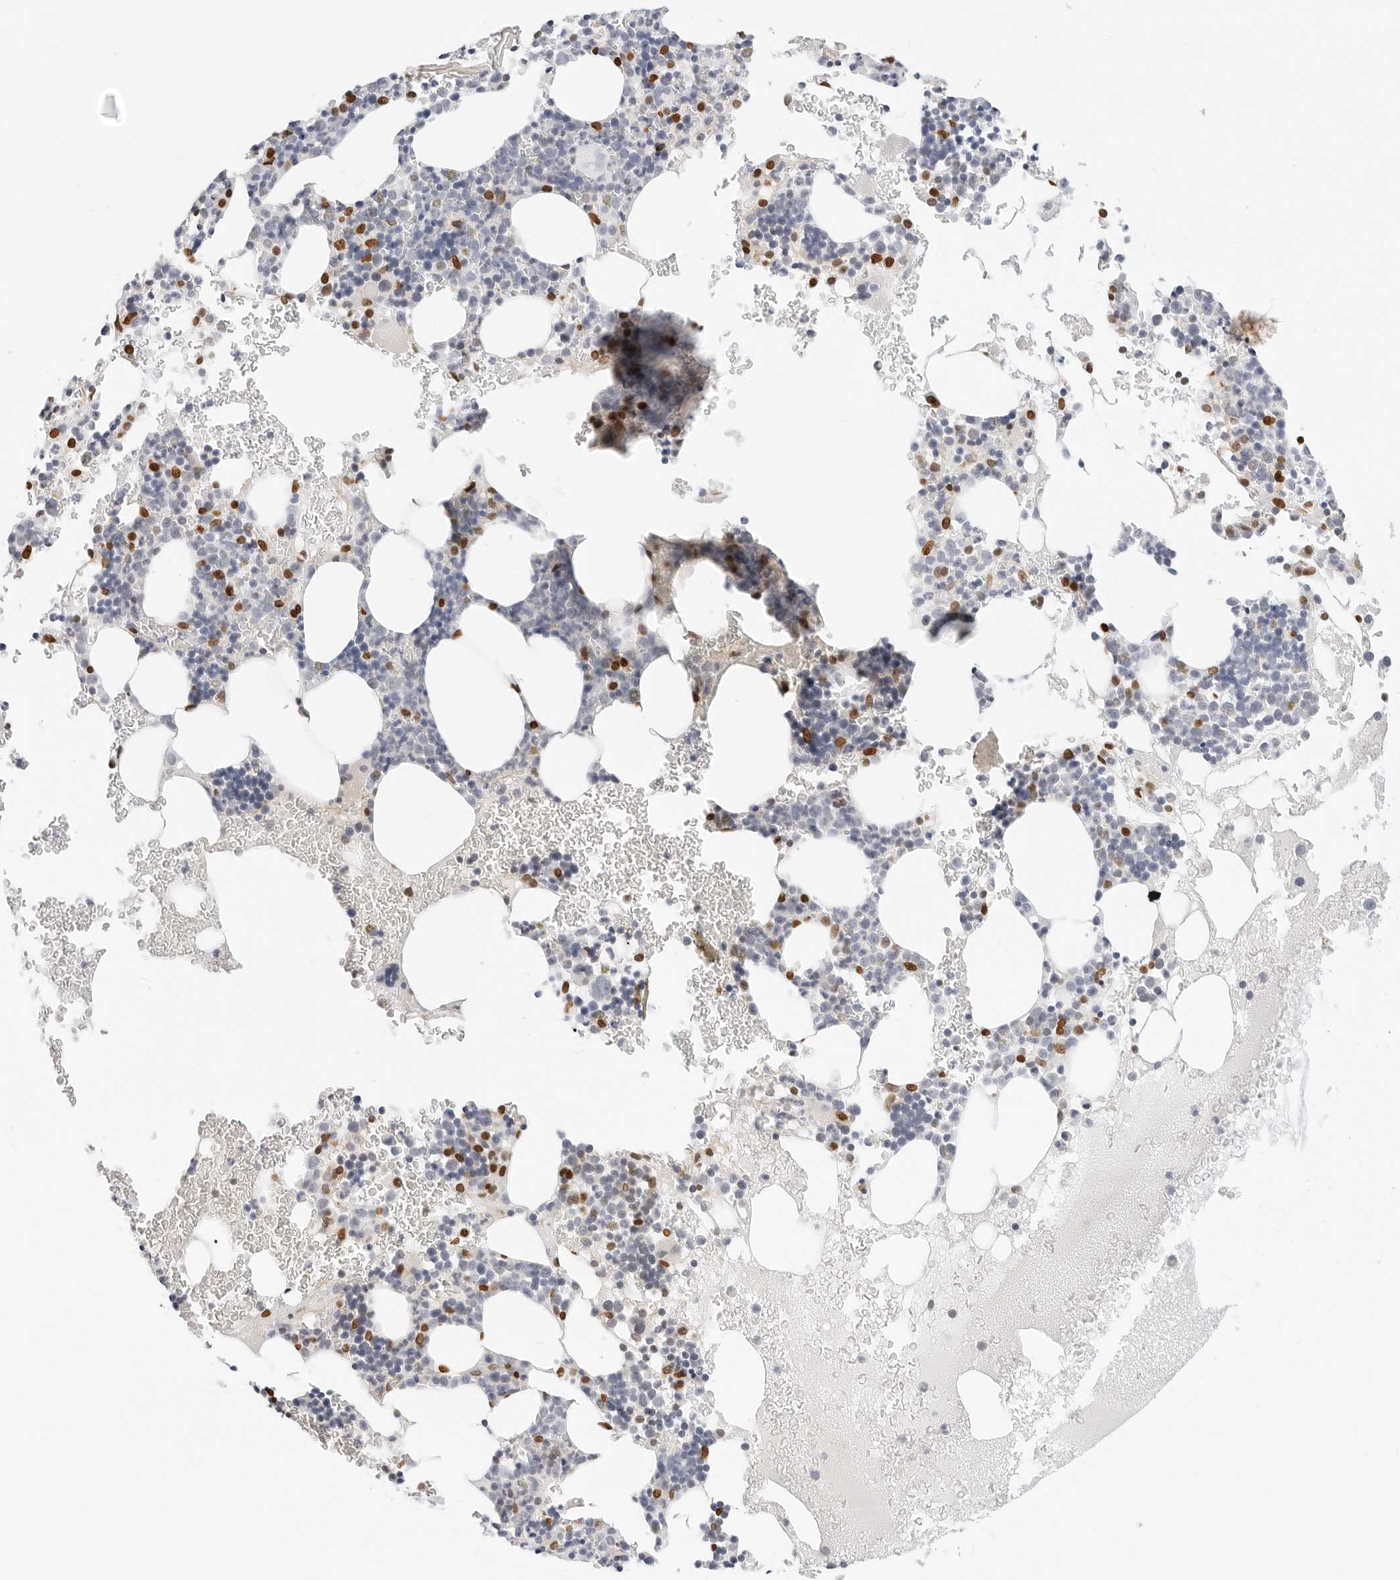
{"staining": {"intensity": "strong", "quantity": "25%-75%", "location": "nuclear"}, "tissue": "bone marrow", "cell_type": "Hematopoietic cells", "image_type": "normal", "snomed": [{"axis": "morphology", "description": "Normal tissue, NOS"}, {"axis": "topography", "description": "Bone marrow"}], "caption": "Protein expression analysis of unremarkable bone marrow reveals strong nuclear expression in approximately 25%-75% of hematopoietic cells. The staining was performed using DAB to visualize the protein expression in brown, while the nuclei were stained in blue with hematoxylin (Magnification: 20x).", "gene": "SPIDR", "patient": {"sex": "male", "age": 73}}